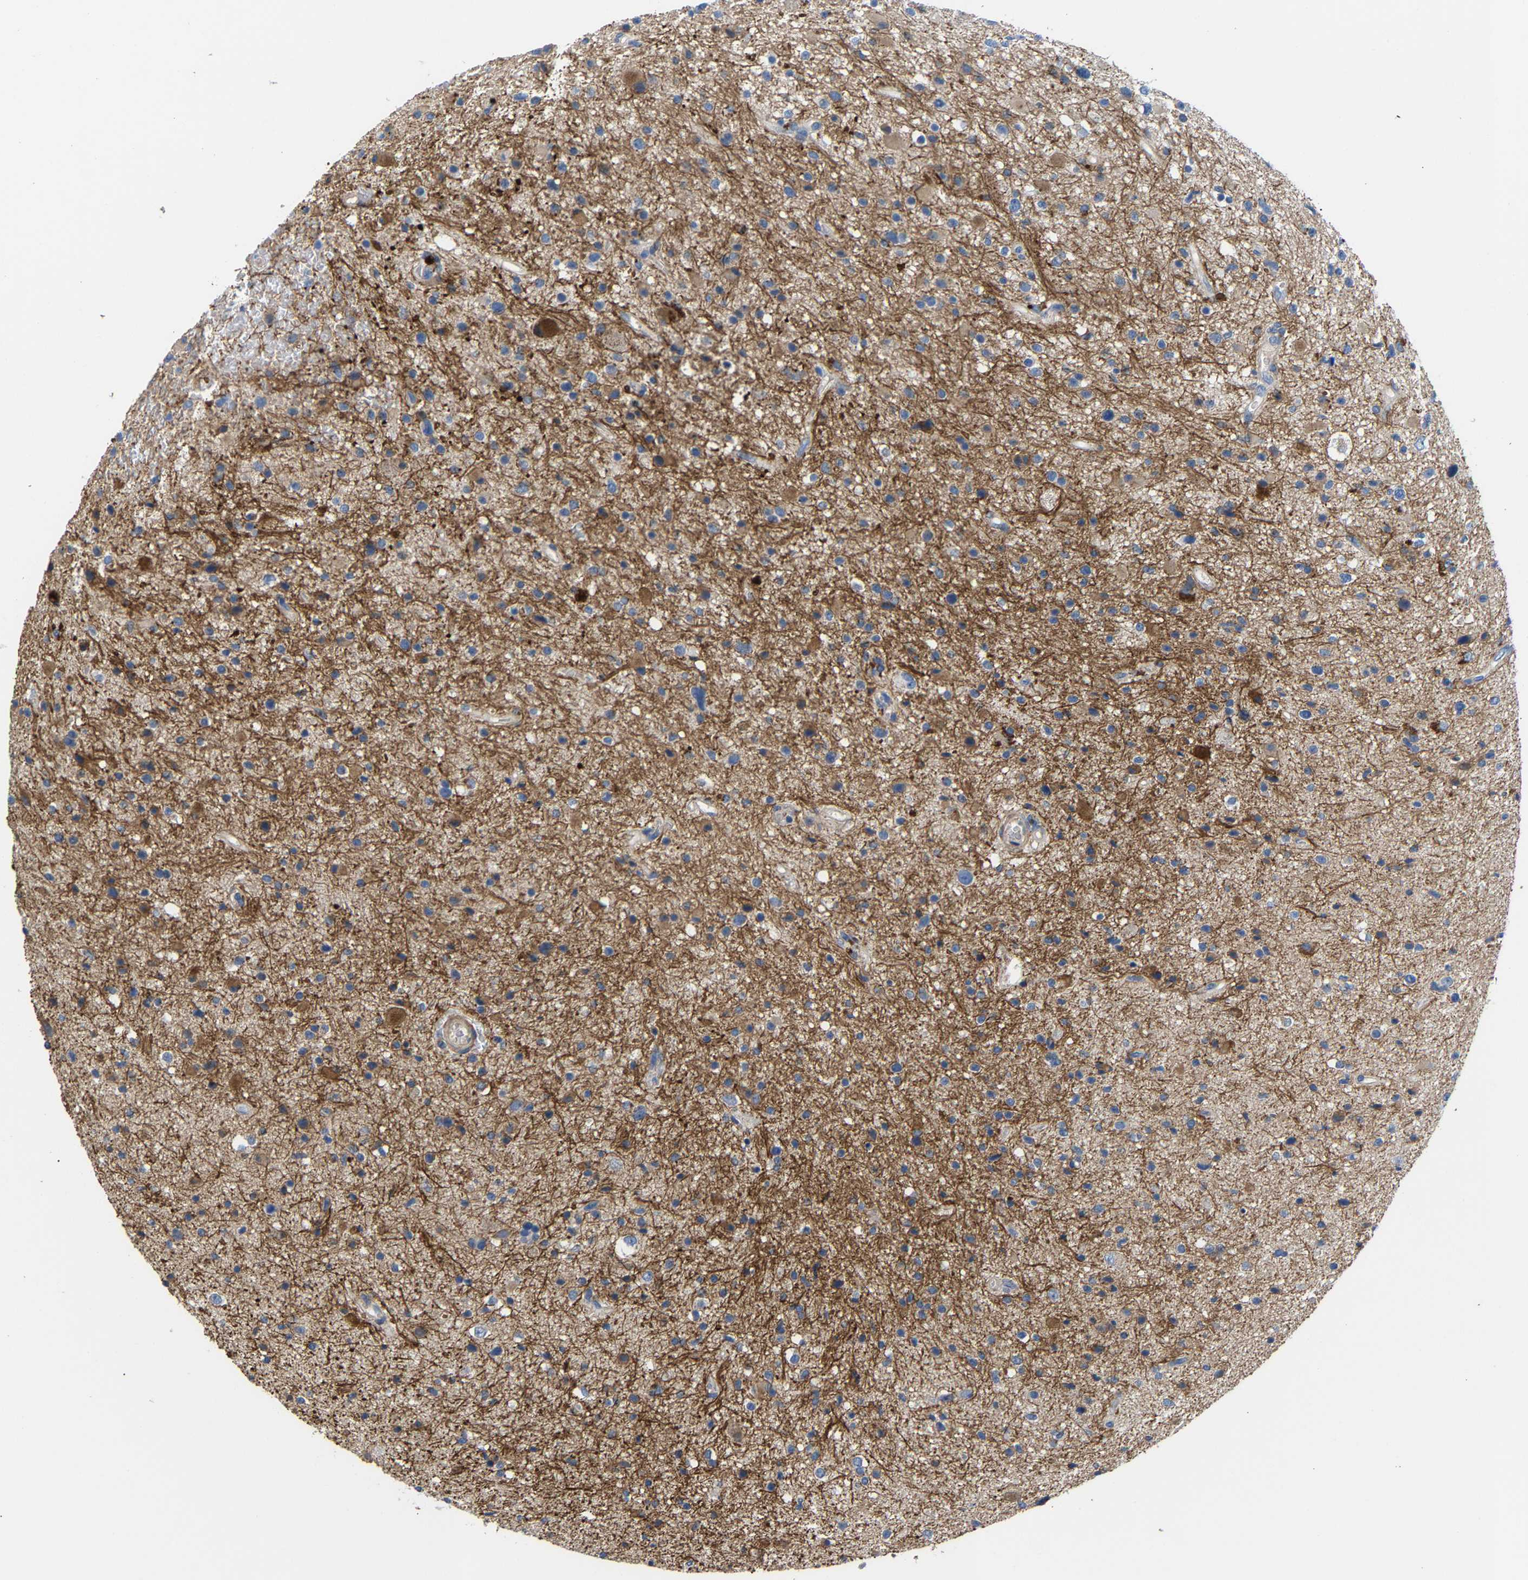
{"staining": {"intensity": "negative", "quantity": "none", "location": "none"}, "tissue": "glioma", "cell_type": "Tumor cells", "image_type": "cancer", "snomed": [{"axis": "morphology", "description": "Glioma, malignant, High grade"}, {"axis": "topography", "description": "Brain"}], "caption": "The histopathology image exhibits no staining of tumor cells in malignant glioma (high-grade).", "gene": "CCDC171", "patient": {"sex": "male", "age": 33}}